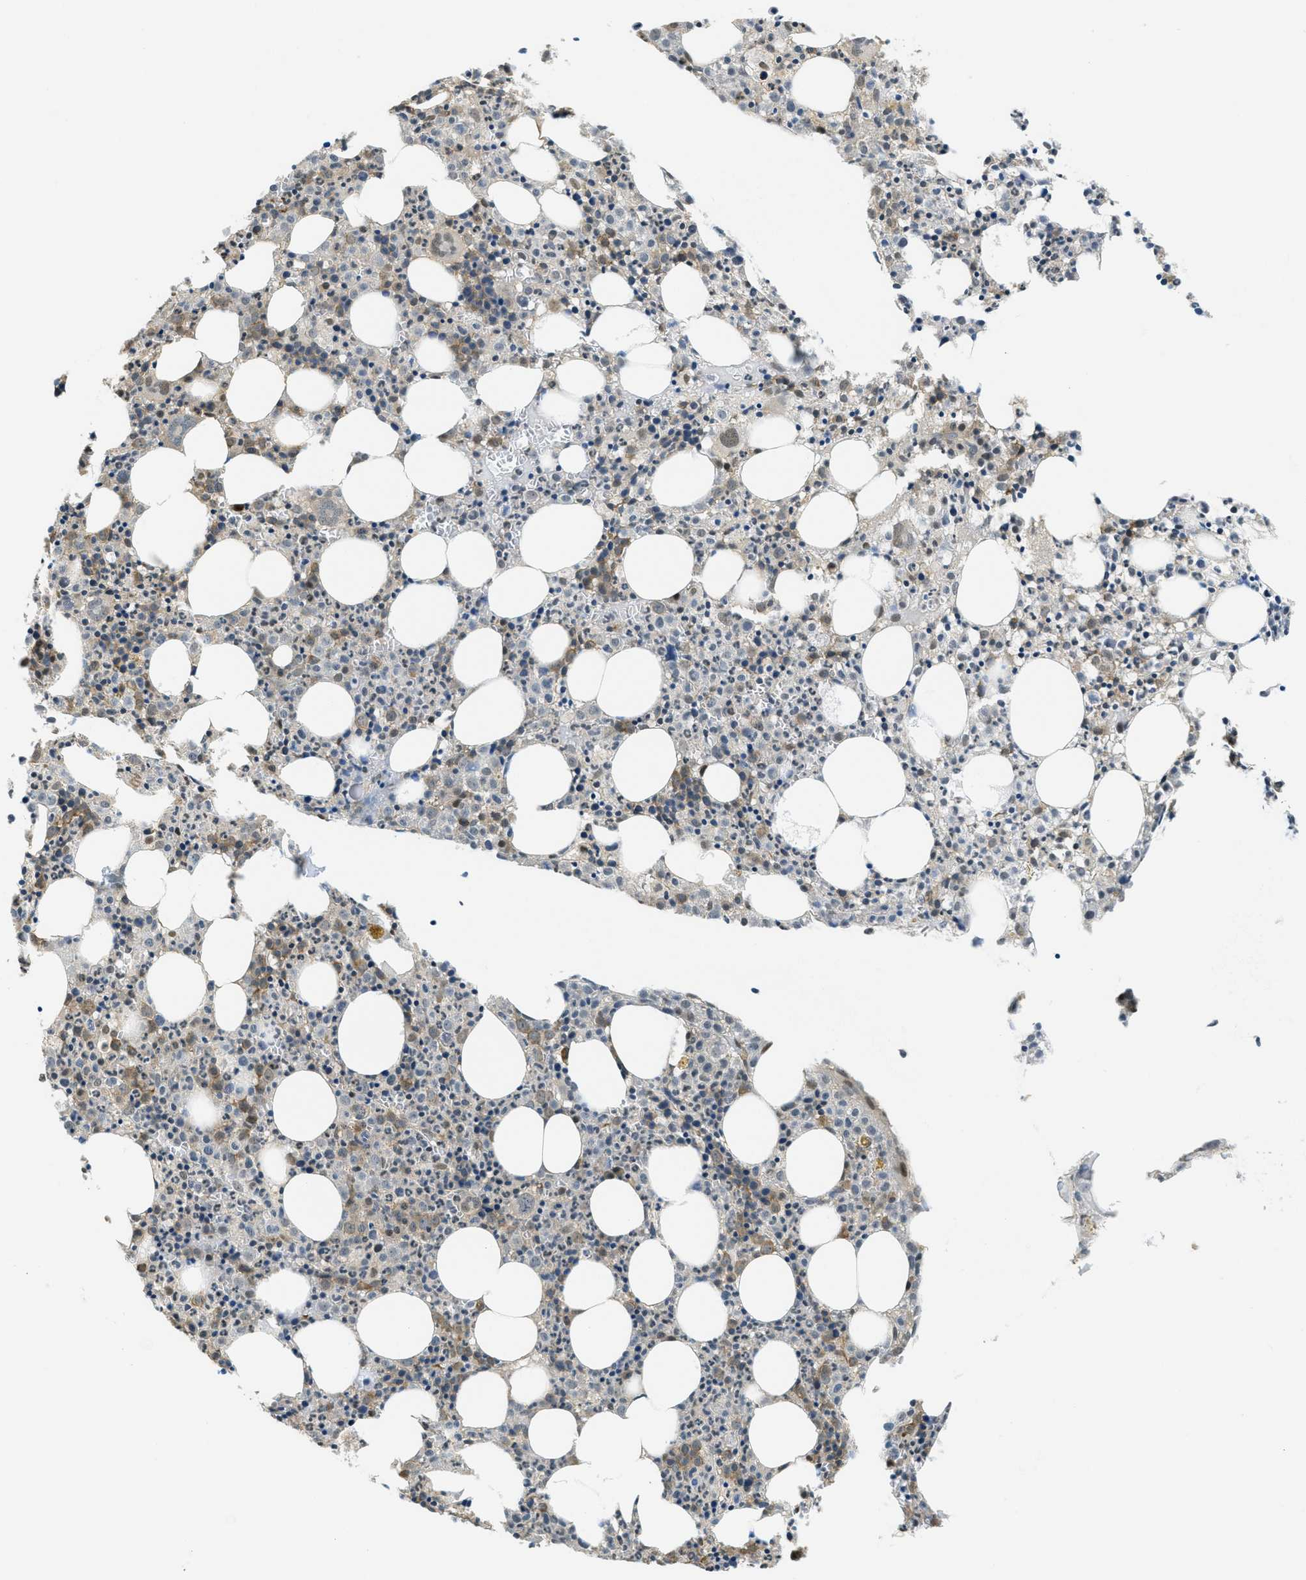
{"staining": {"intensity": "moderate", "quantity": "25%-75%", "location": "cytoplasmic/membranous,nuclear"}, "tissue": "bone marrow", "cell_type": "Hematopoietic cells", "image_type": "normal", "snomed": [{"axis": "morphology", "description": "Normal tissue, NOS"}, {"axis": "morphology", "description": "Inflammation, NOS"}, {"axis": "topography", "description": "Bone marrow"}], "caption": "Protein analysis of unremarkable bone marrow displays moderate cytoplasmic/membranous,nuclear staining in about 25%-75% of hematopoietic cells.", "gene": "PSMC5", "patient": {"sex": "male", "age": 25}}